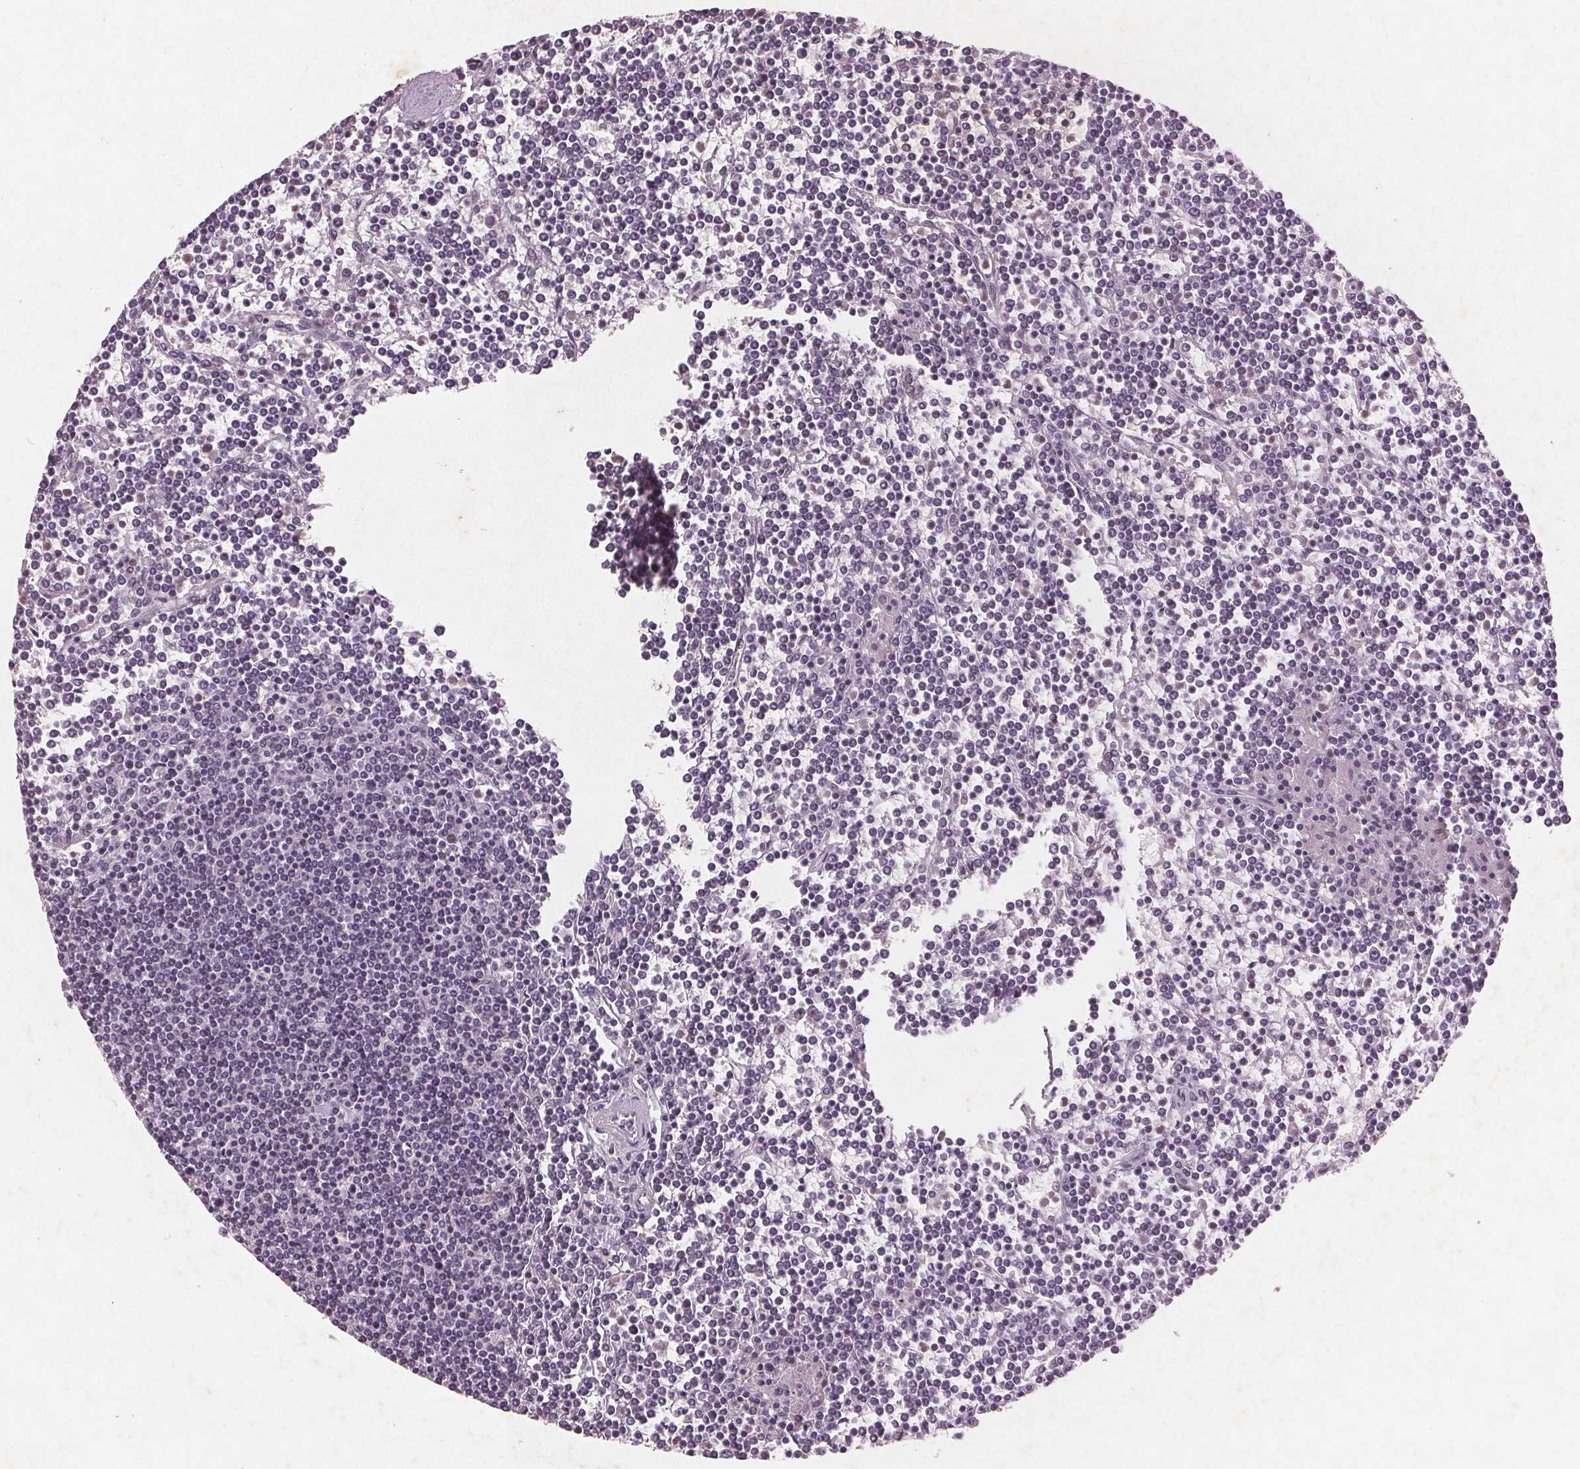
{"staining": {"intensity": "negative", "quantity": "none", "location": "none"}, "tissue": "lymphoma", "cell_type": "Tumor cells", "image_type": "cancer", "snomed": [{"axis": "morphology", "description": "Malignant lymphoma, non-Hodgkin's type, Low grade"}, {"axis": "topography", "description": "Spleen"}], "caption": "High magnification brightfield microscopy of lymphoma stained with DAB (3,3'-diaminobenzidine) (brown) and counterstained with hematoxylin (blue): tumor cells show no significant staining.", "gene": "RPS6KA2", "patient": {"sex": "female", "age": 19}}